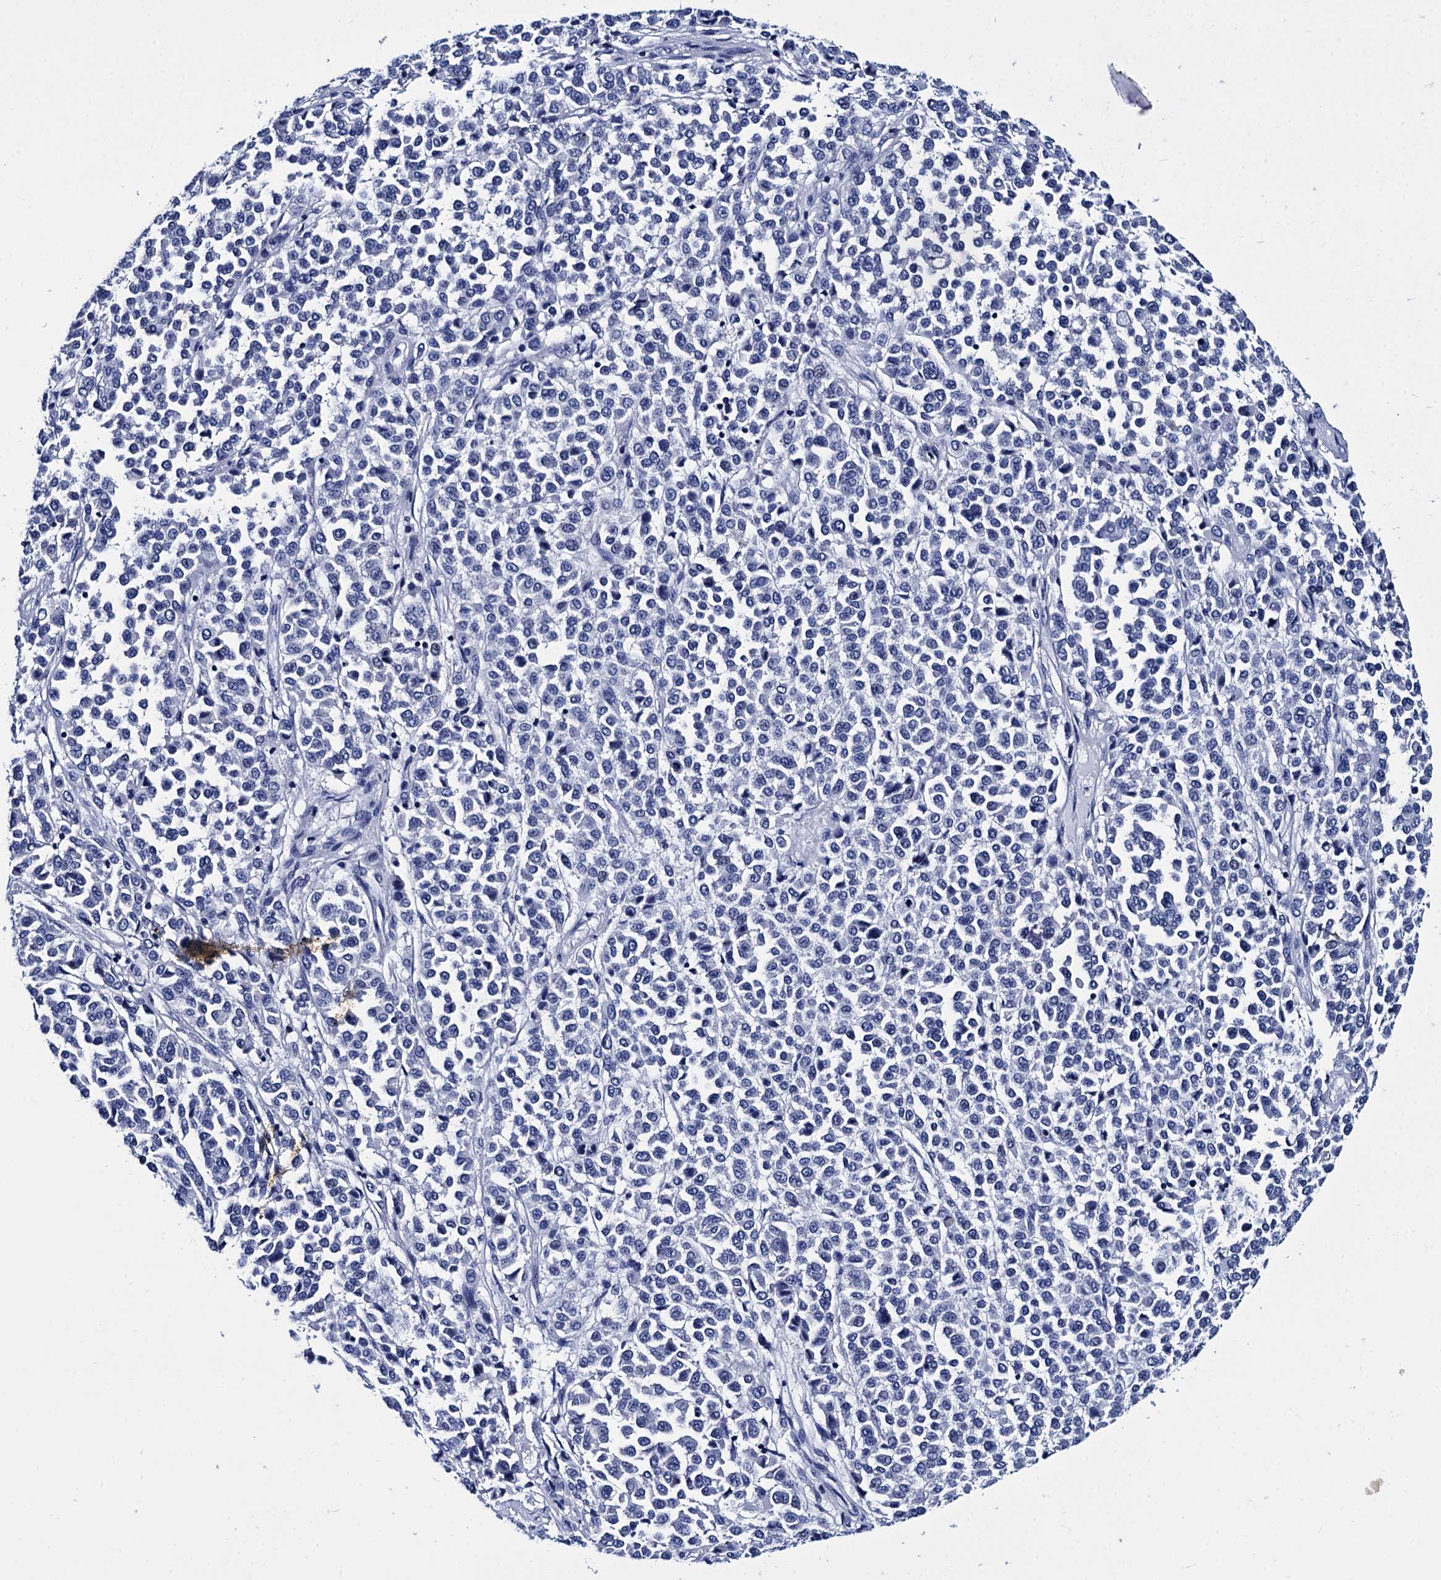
{"staining": {"intensity": "negative", "quantity": "none", "location": "none"}, "tissue": "melanoma", "cell_type": "Tumor cells", "image_type": "cancer", "snomed": [{"axis": "morphology", "description": "Malignant melanoma, Metastatic site"}, {"axis": "topography", "description": "Pancreas"}], "caption": "Tumor cells show no significant staining in melanoma.", "gene": "MYBPC3", "patient": {"sex": "female", "age": 30}}